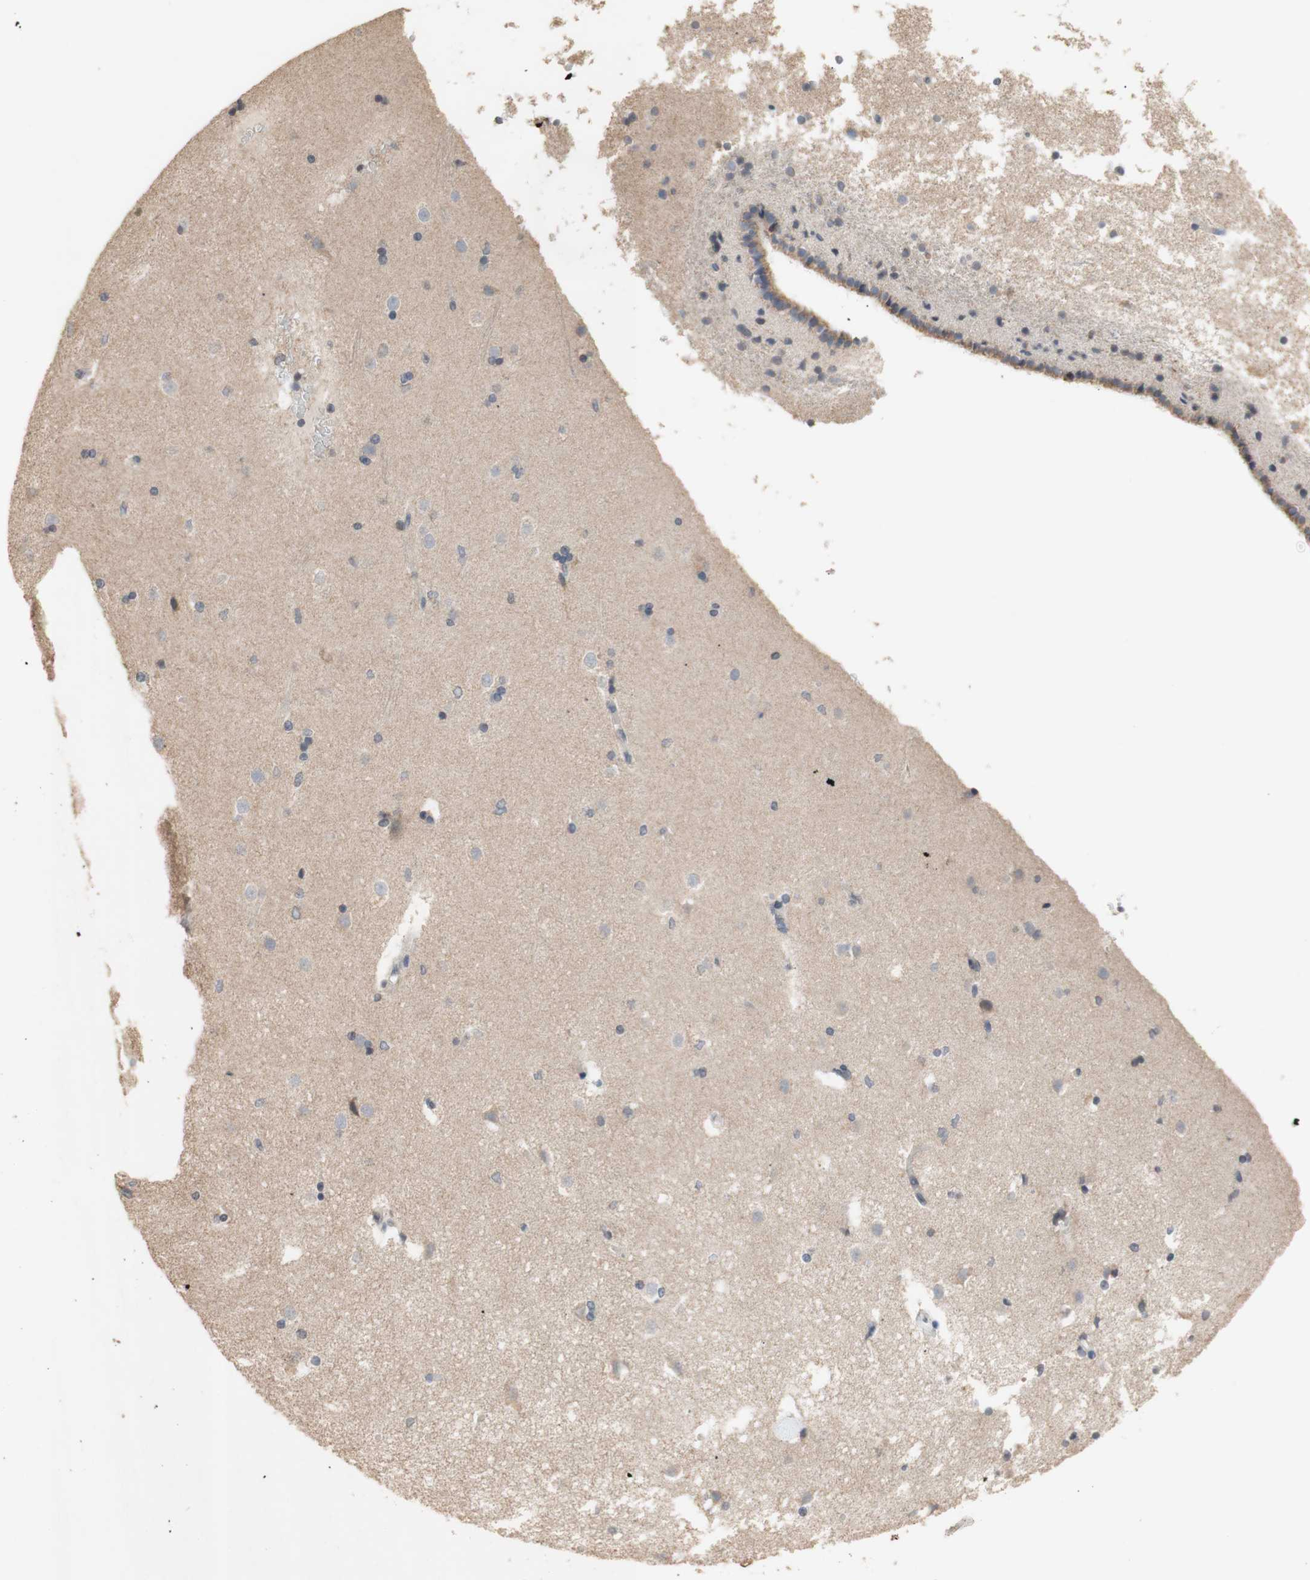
{"staining": {"intensity": "weak", "quantity": "25%-75%", "location": "cytoplasmic/membranous"}, "tissue": "caudate", "cell_type": "Glial cells", "image_type": "normal", "snomed": [{"axis": "morphology", "description": "Normal tissue, NOS"}, {"axis": "topography", "description": "Lateral ventricle wall"}], "caption": "This is a micrograph of immunohistochemistry staining of unremarkable caudate, which shows weak staining in the cytoplasmic/membranous of glial cells.", "gene": "PTGIS", "patient": {"sex": "female", "age": 19}}